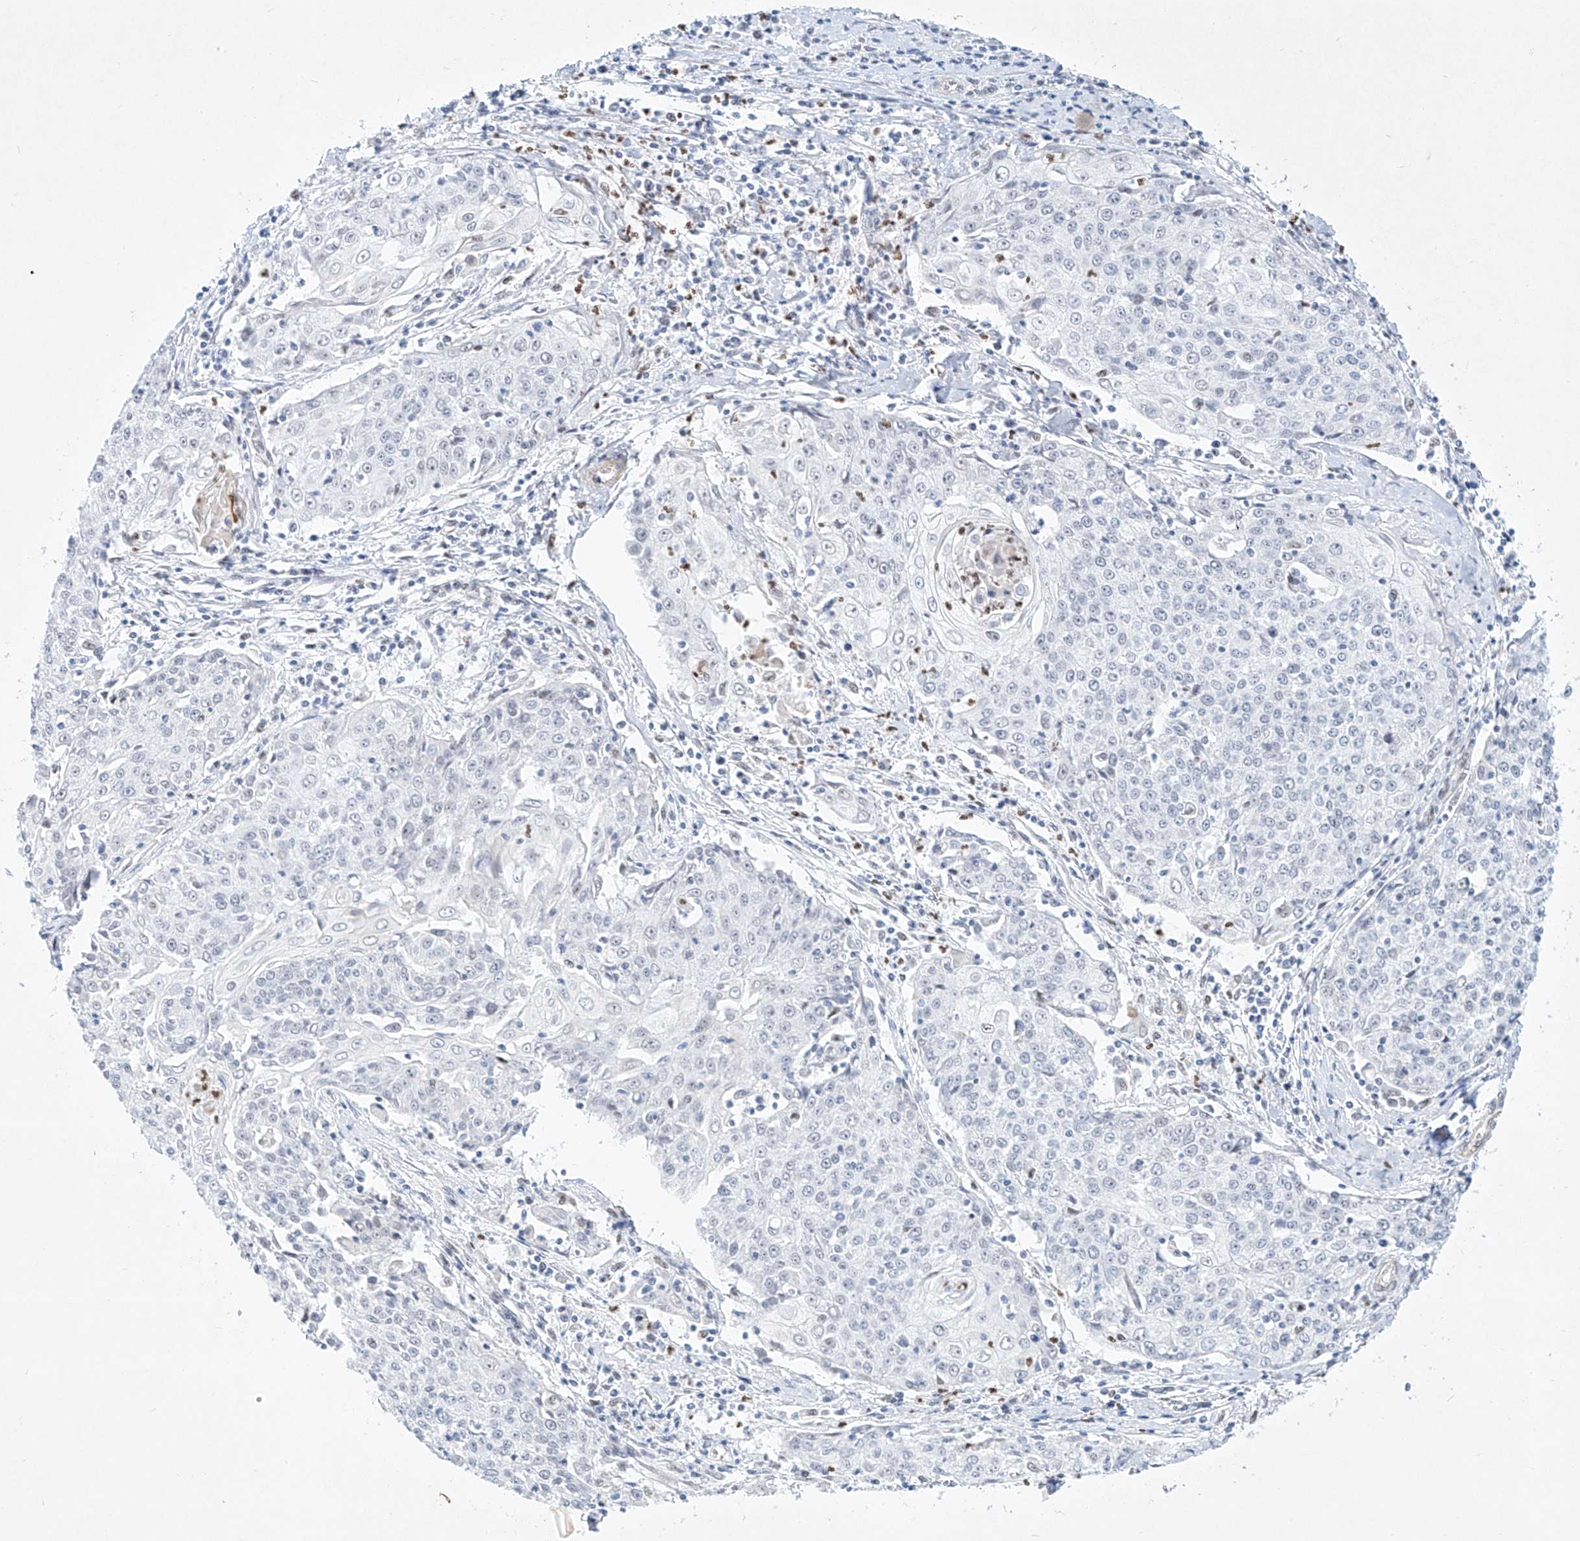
{"staining": {"intensity": "negative", "quantity": "none", "location": "none"}, "tissue": "cervical cancer", "cell_type": "Tumor cells", "image_type": "cancer", "snomed": [{"axis": "morphology", "description": "Squamous cell carcinoma, NOS"}, {"axis": "topography", "description": "Cervix"}], "caption": "Tumor cells show no significant protein positivity in squamous cell carcinoma (cervical). Nuclei are stained in blue.", "gene": "REEP2", "patient": {"sex": "female", "age": 48}}